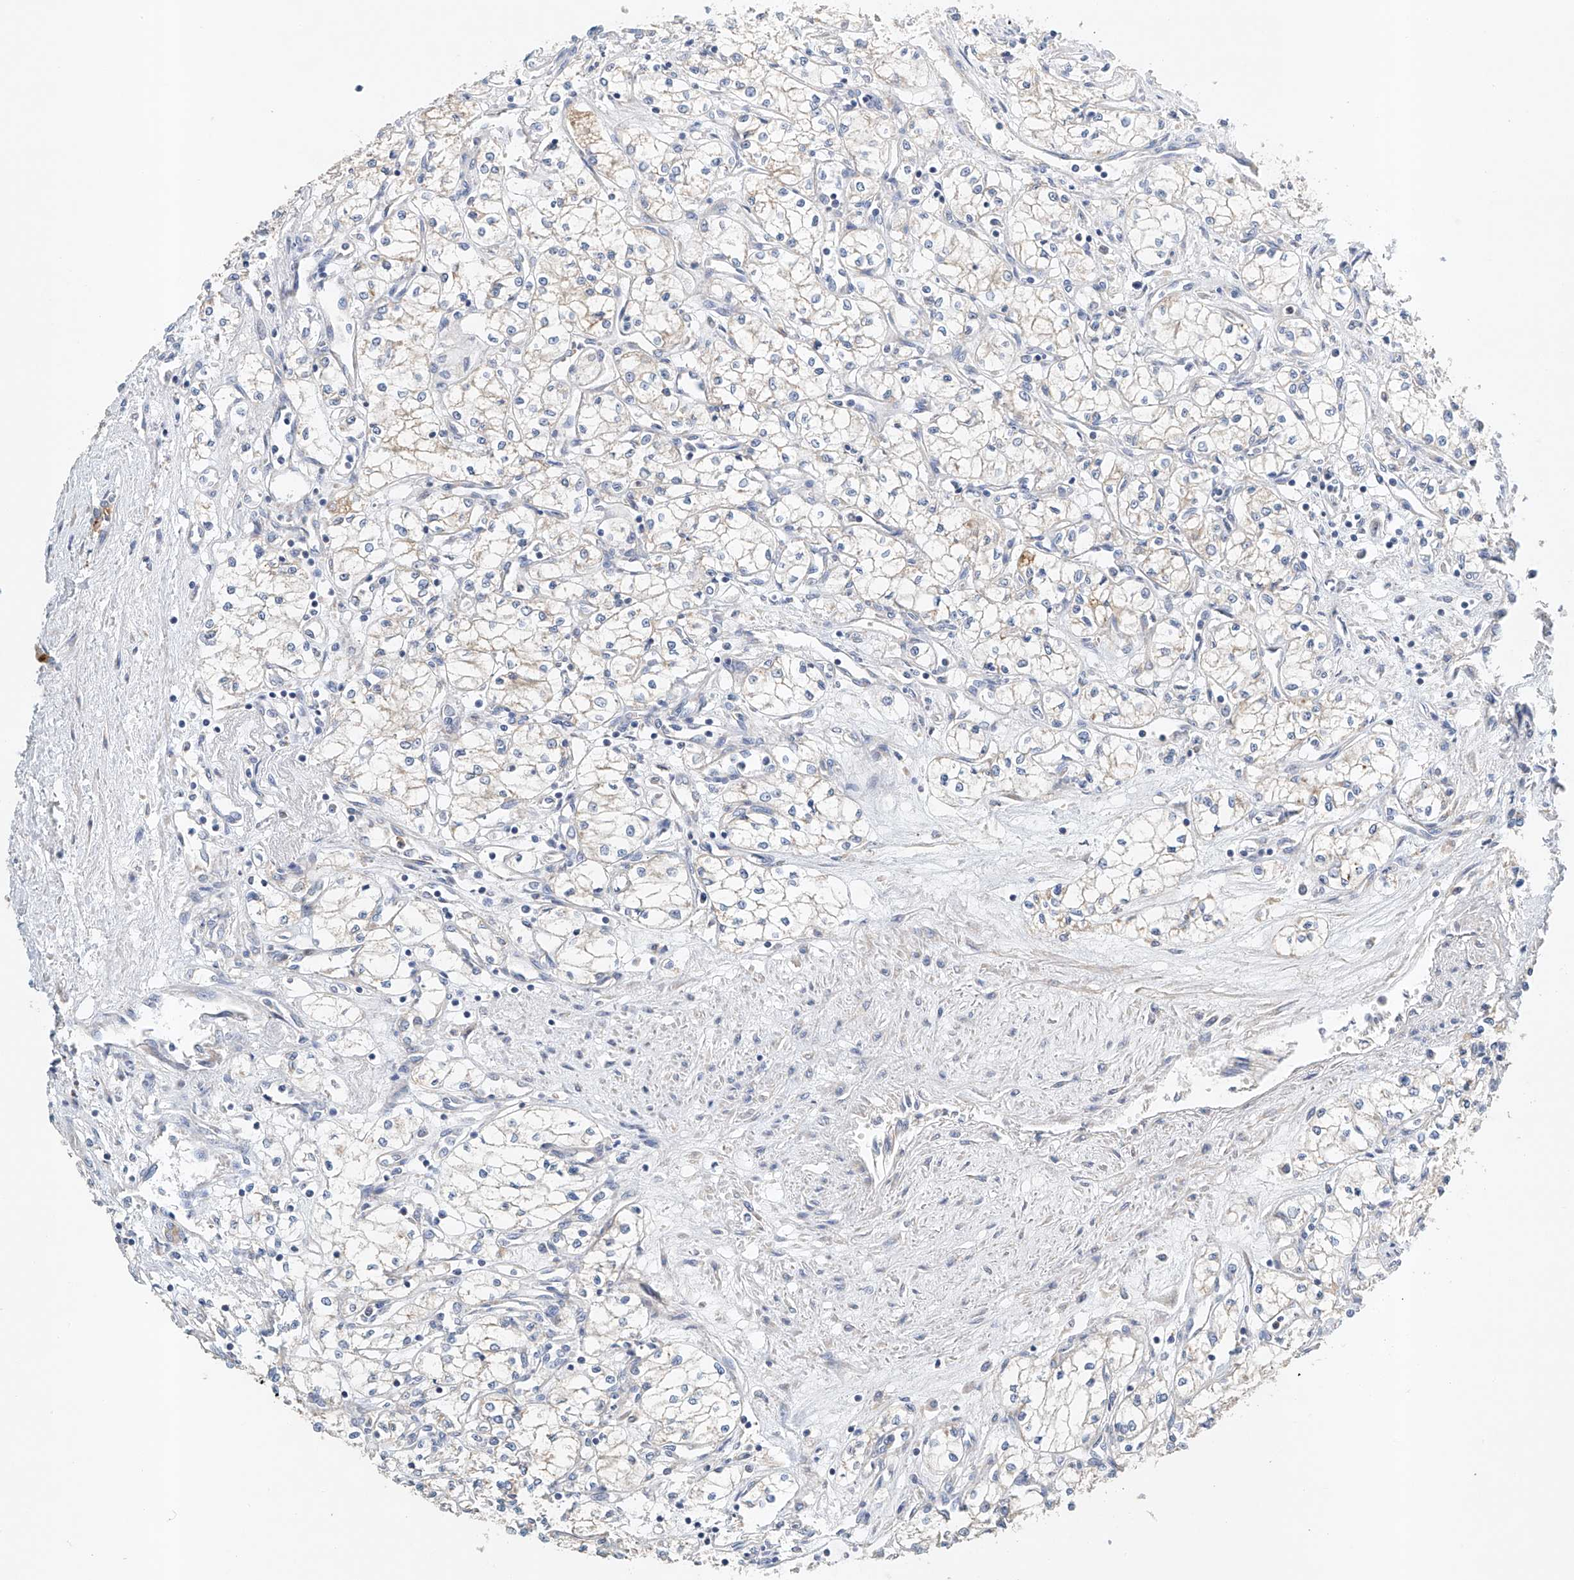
{"staining": {"intensity": "weak", "quantity": "<25%", "location": "cytoplasmic/membranous"}, "tissue": "renal cancer", "cell_type": "Tumor cells", "image_type": "cancer", "snomed": [{"axis": "morphology", "description": "Adenocarcinoma, NOS"}, {"axis": "topography", "description": "Kidney"}], "caption": "Tumor cells show no significant positivity in renal cancer (adenocarcinoma).", "gene": "GPC4", "patient": {"sex": "male", "age": 59}}